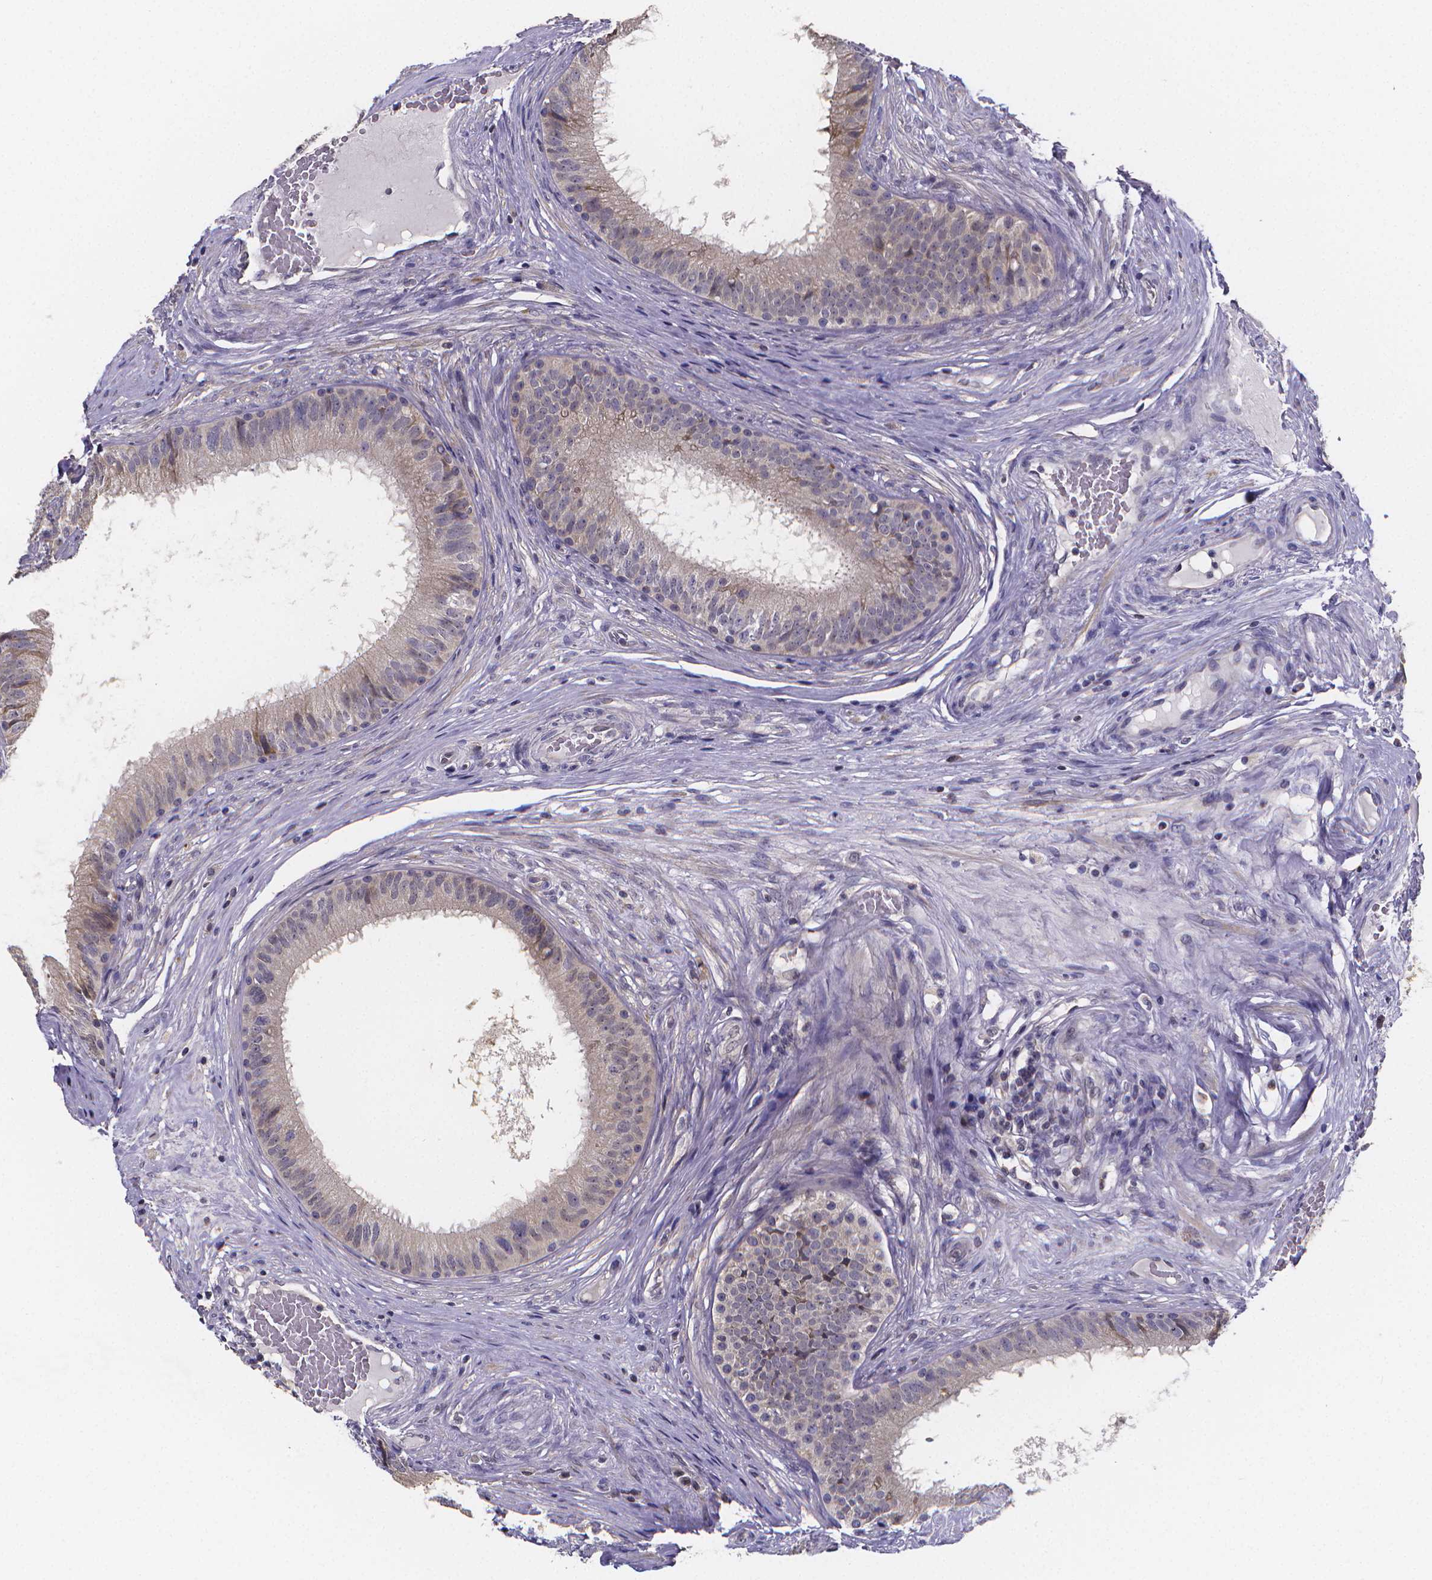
{"staining": {"intensity": "negative", "quantity": "none", "location": "none"}, "tissue": "epididymis", "cell_type": "Glandular cells", "image_type": "normal", "snomed": [{"axis": "morphology", "description": "Normal tissue, NOS"}, {"axis": "topography", "description": "Epididymis"}], "caption": "An immunohistochemistry (IHC) micrograph of benign epididymis is shown. There is no staining in glandular cells of epididymis.", "gene": "PAH", "patient": {"sex": "male", "age": 59}}